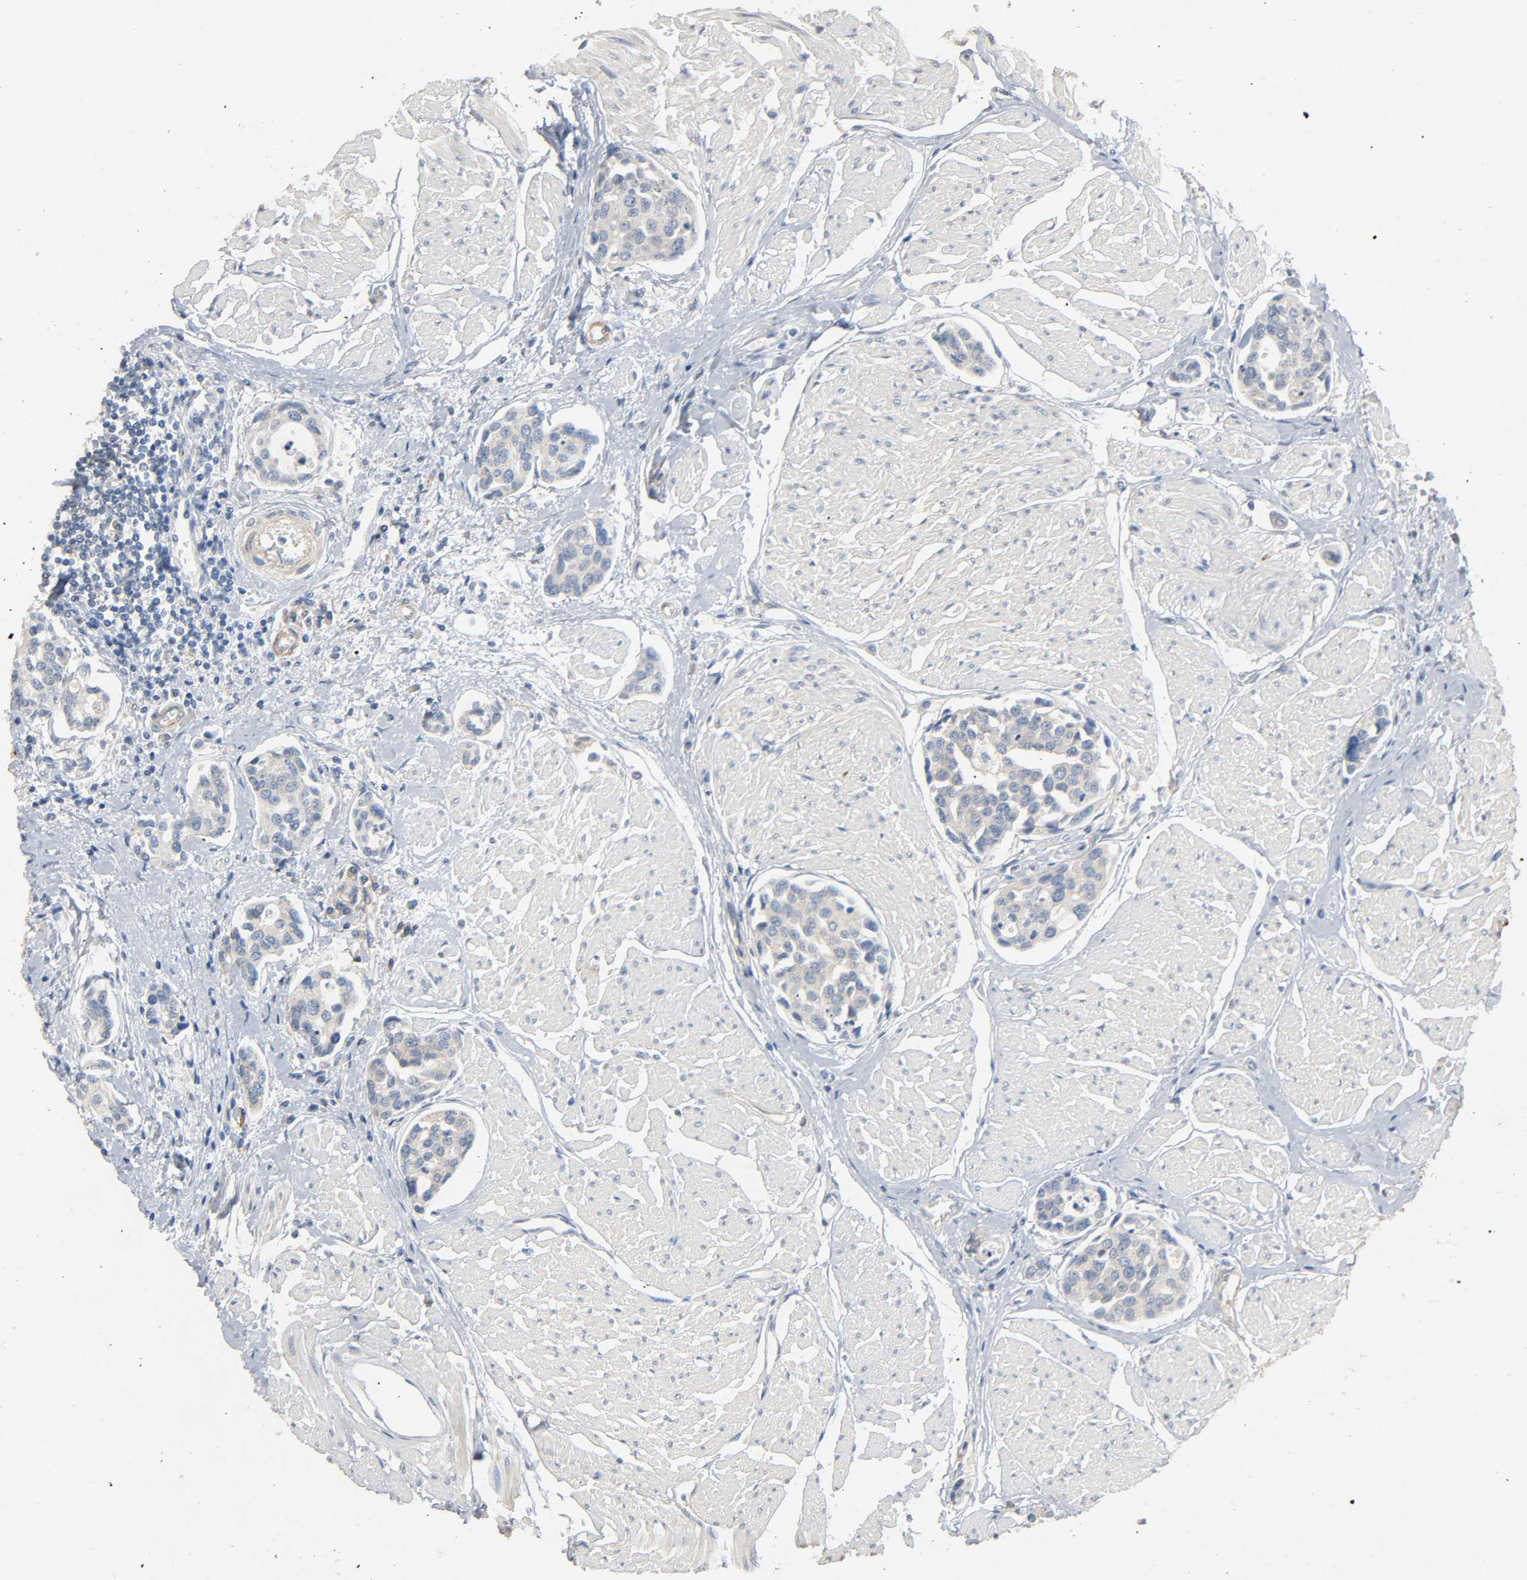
{"staining": {"intensity": "weak", "quantity": "25%-75%", "location": "cytoplasmic/membranous"}, "tissue": "urothelial cancer", "cell_type": "Tumor cells", "image_type": "cancer", "snomed": [{"axis": "morphology", "description": "Urothelial carcinoma, High grade"}, {"axis": "topography", "description": "Urinary bladder"}], "caption": "Protein expression analysis of urothelial cancer shows weak cytoplasmic/membranous staining in approximately 25%-75% of tumor cells.", "gene": "ARPC1A", "patient": {"sex": "male", "age": 78}}